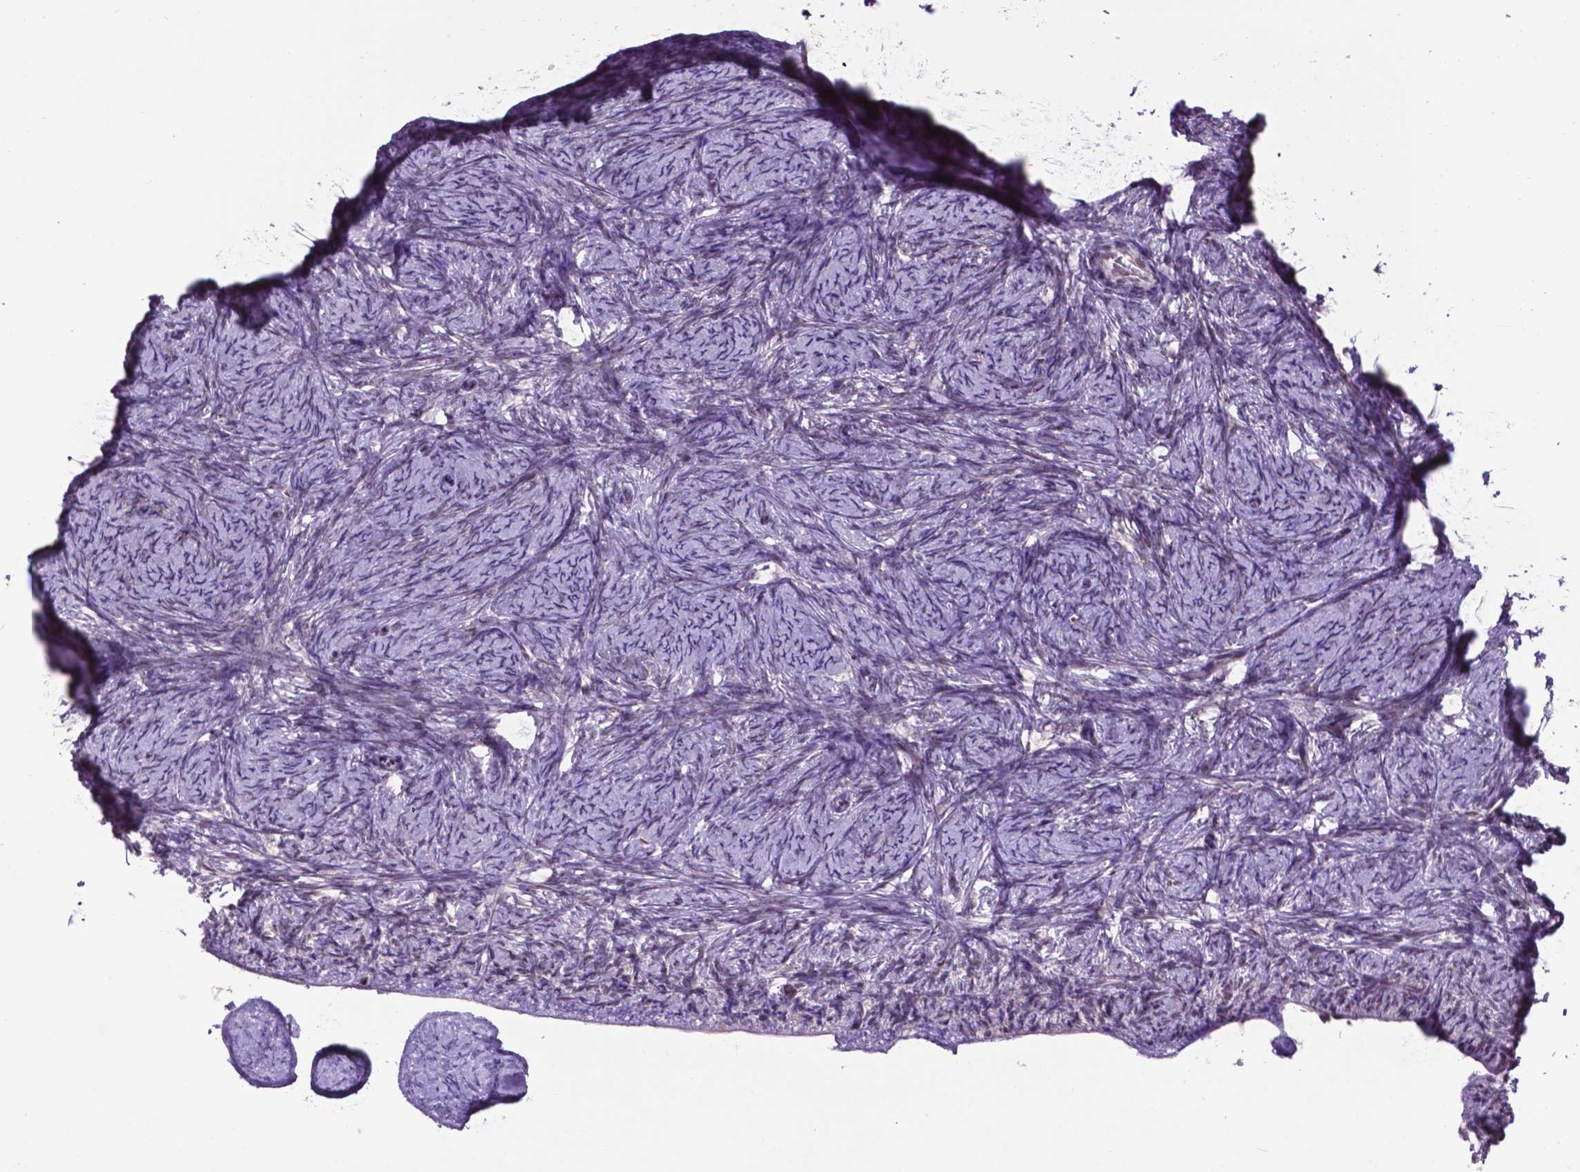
{"staining": {"intensity": "negative", "quantity": "none", "location": "none"}, "tissue": "ovary", "cell_type": "Follicle cells", "image_type": "normal", "snomed": [{"axis": "morphology", "description": "Normal tissue, NOS"}, {"axis": "topography", "description": "Ovary"}], "caption": "Immunohistochemistry histopathology image of normal ovary: ovary stained with DAB (3,3'-diaminobenzidine) displays no significant protein expression in follicle cells.", "gene": "EAF1", "patient": {"sex": "female", "age": 34}}